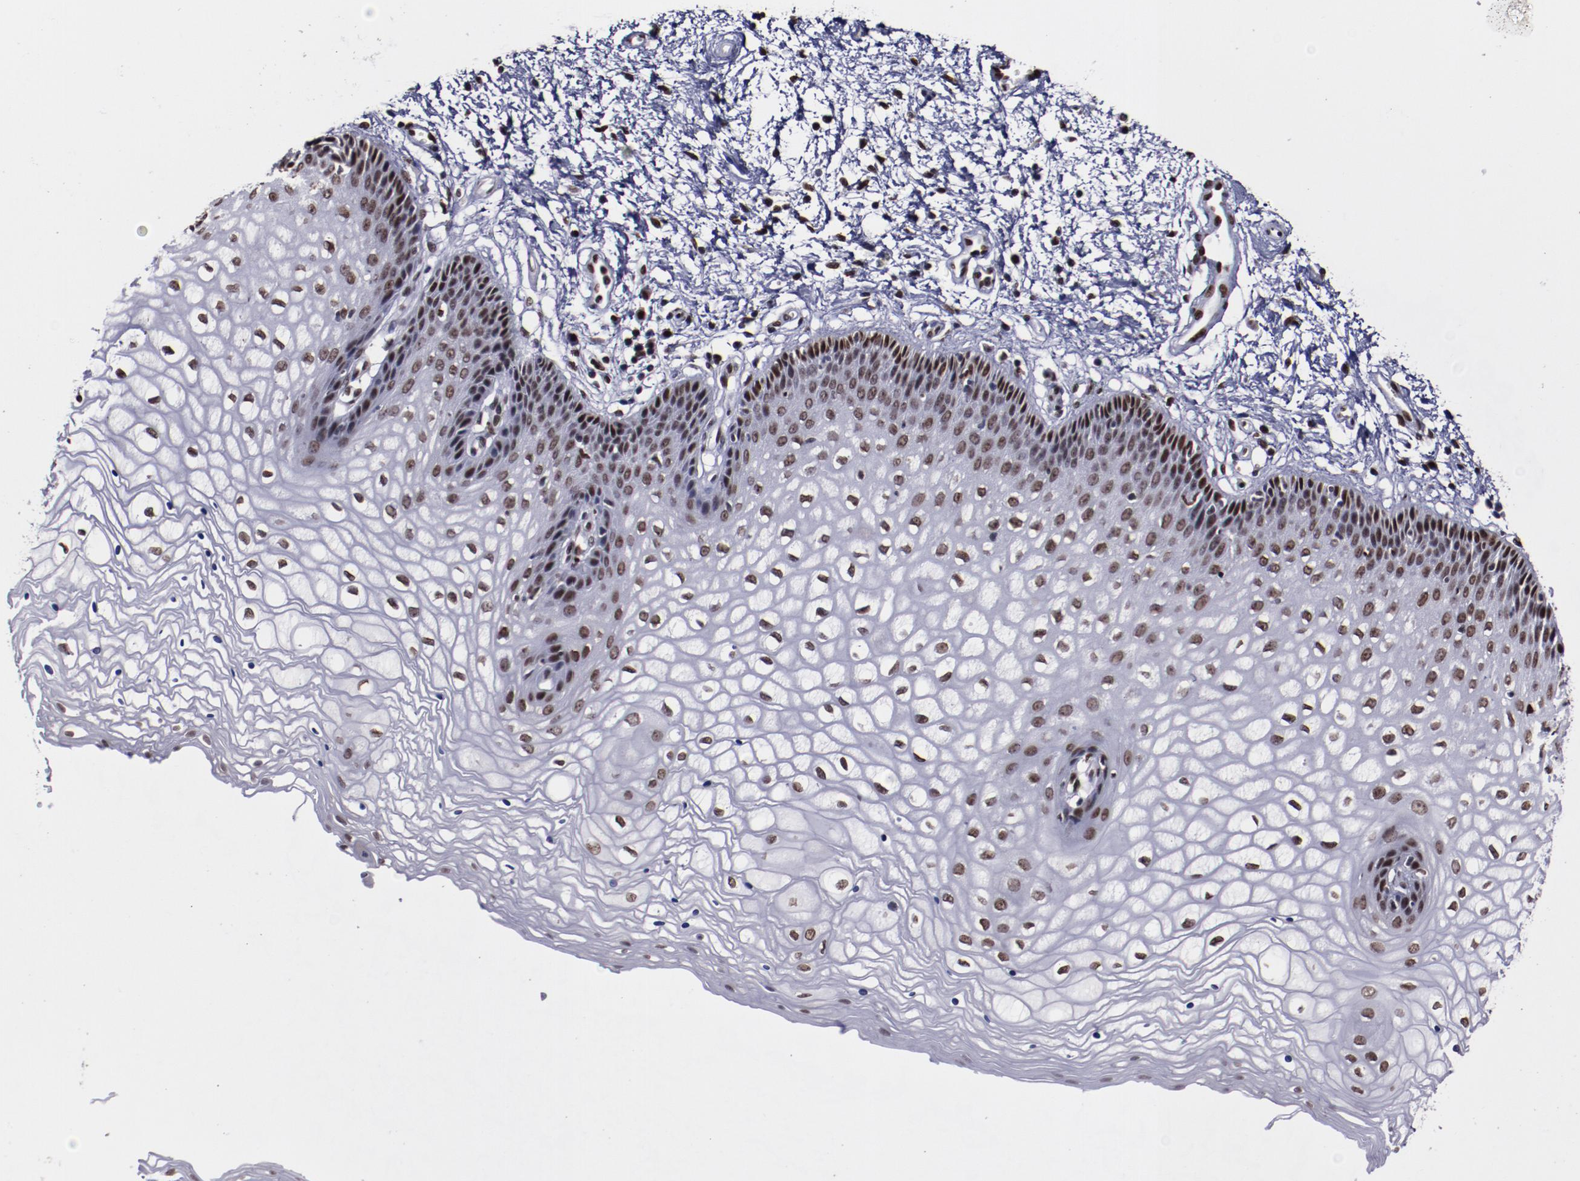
{"staining": {"intensity": "weak", "quantity": "25%-75%", "location": "nuclear"}, "tissue": "vagina", "cell_type": "Squamous epithelial cells", "image_type": "normal", "snomed": [{"axis": "morphology", "description": "Normal tissue, NOS"}, {"axis": "topography", "description": "Vagina"}], "caption": "The histopathology image shows a brown stain indicating the presence of a protein in the nuclear of squamous epithelial cells in vagina.", "gene": "APEX1", "patient": {"sex": "female", "age": 34}}